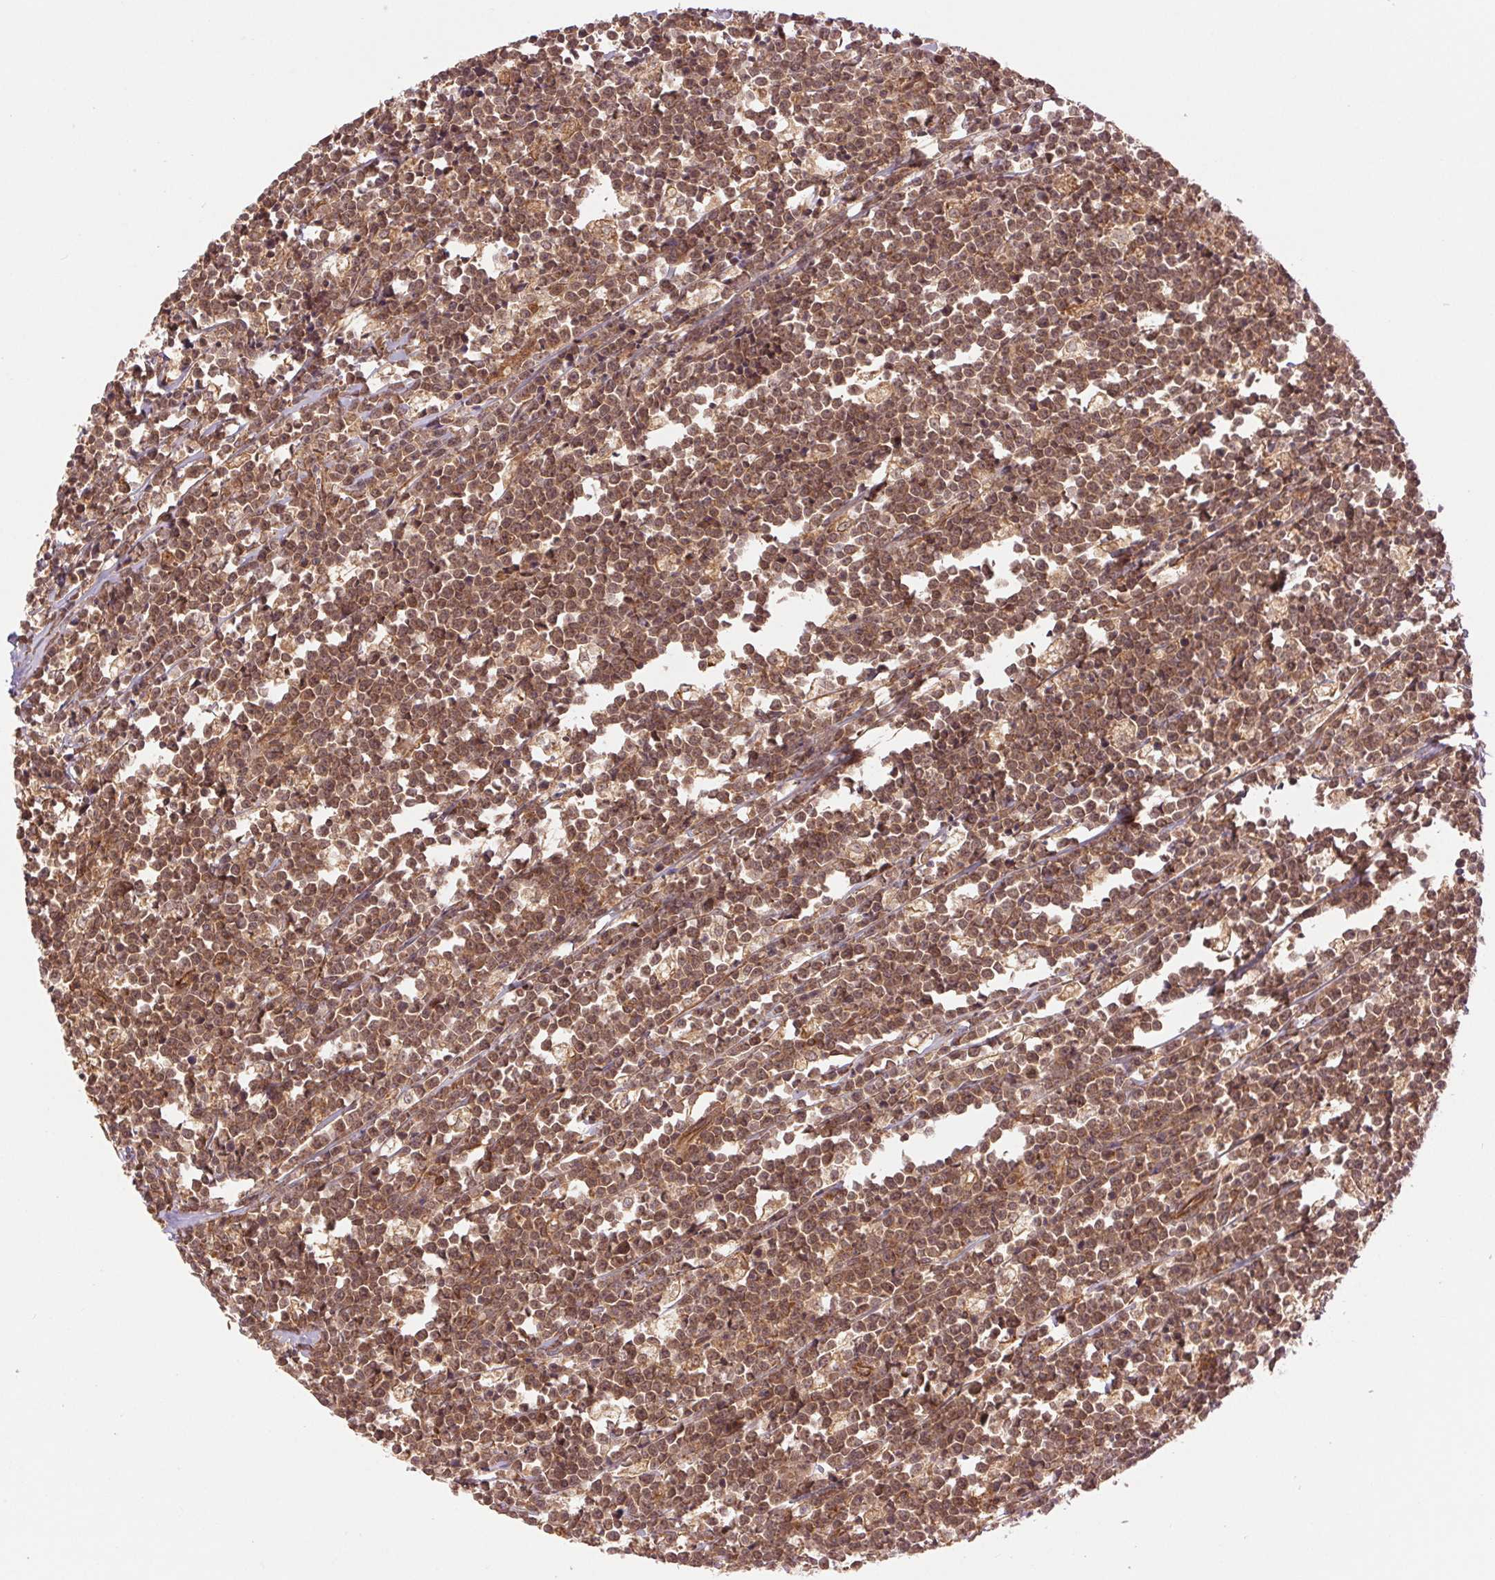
{"staining": {"intensity": "moderate", "quantity": ">75%", "location": "cytoplasmic/membranous,nuclear"}, "tissue": "lymphoma", "cell_type": "Tumor cells", "image_type": "cancer", "snomed": [{"axis": "morphology", "description": "Malignant lymphoma, non-Hodgkin's type, High grade"}, {"axis": "topography", "description": "Small intestine"}], "caption": "A brown stain highlights moderate cytoplasmic/membranous and nuclear expression of a protein in human lymphoma tumor cells.", "gene": "STARD7", "patient": {"sex": "female", "age": 56}}